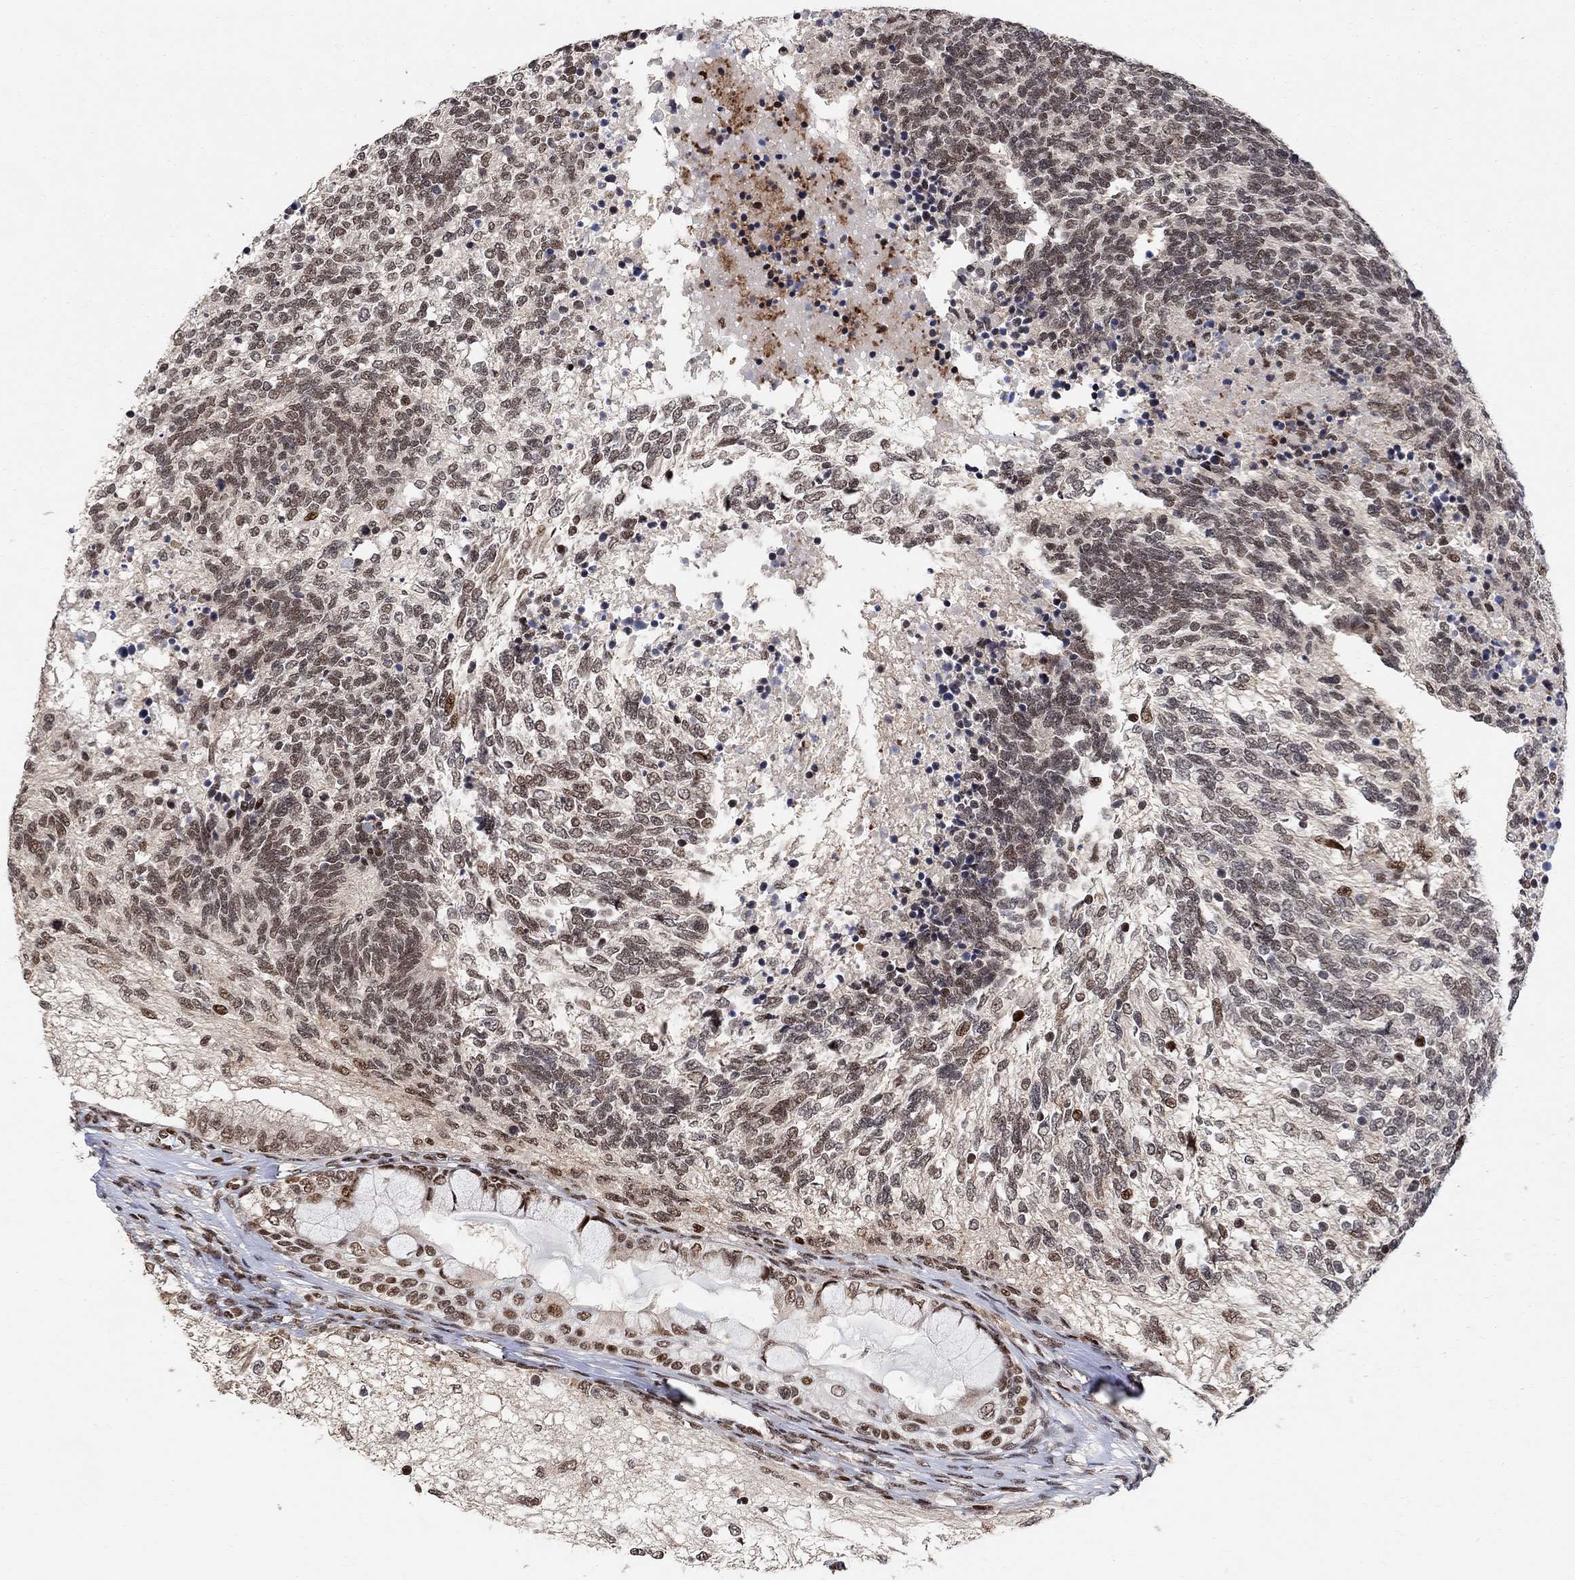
{"staining": {"intensity": "strong", "quantity": "25%-75%", "location": "nuclear"}, "tissue": "testis cancer", "cell_type": "Tumor cells", "image_type": "cancer", "snomed": [{"axis": "morphology", "description": "Seminoma, NOS"}, {"axis": "morphology", "description": "Carcinoma, Embryonal, NOS"}, {"axis": "topography", "description": "Testis"}], "caption": "The histopathology image demonstrates staining of testis seminoma, revealing strong nuclear protein positivity (brown color) within tumor cells.", "gene": "E4F1", "patient": {"sex": "male", "age": 41}}